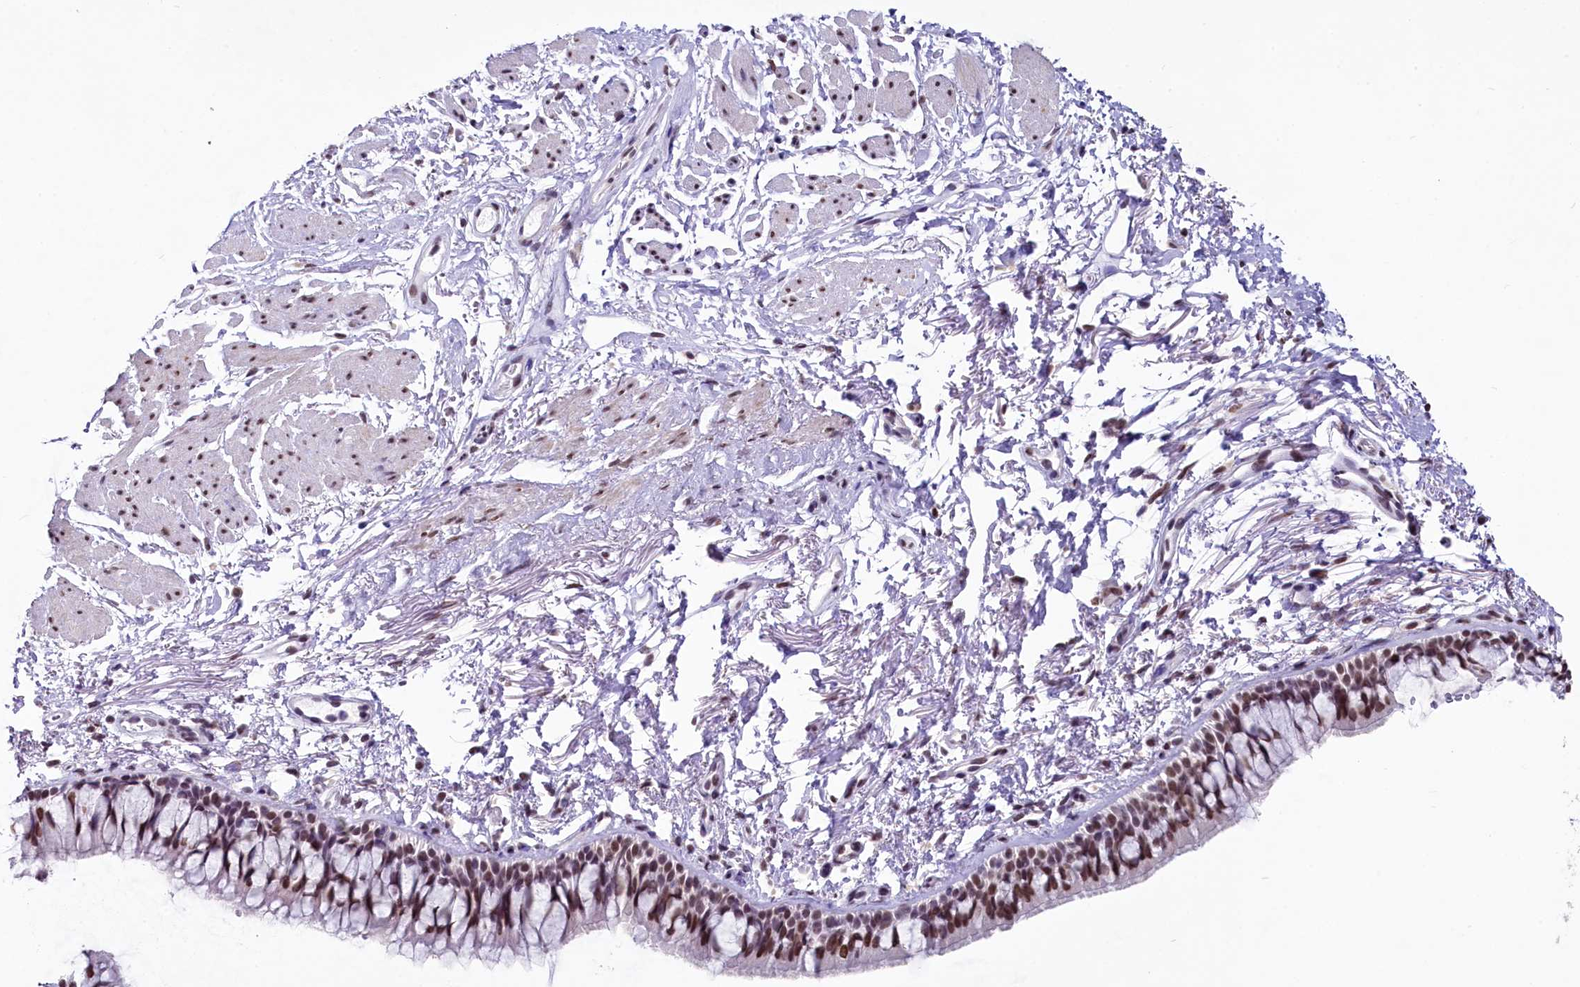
{"staining": {"intensity": "moderate", "quantity": ">75%", "location": "nuclear"}, "tissue": "bronchus", "cell_type": "Respiratory epithelial cells", "image_type": "normal", "snomed": [{"axis": "morphology", "description": "Normal tissue, NOS"}, {"axis": "topography", "description": "Cartilage tissue"}, {"axis": "topography", "description": "Bronchus"}], "caption": "Bronchus stained for a protein exhibits moderate nuclear positivity in respiratory epithelial cells. The staining was performed using DAB (3,3'-diaminobenzidine), with brown indicating positive protein expression. Nuclei are stained blue with hematoxylin.", "gene": "PARPBP", "patient": {"sex": "female", "age": 73}}